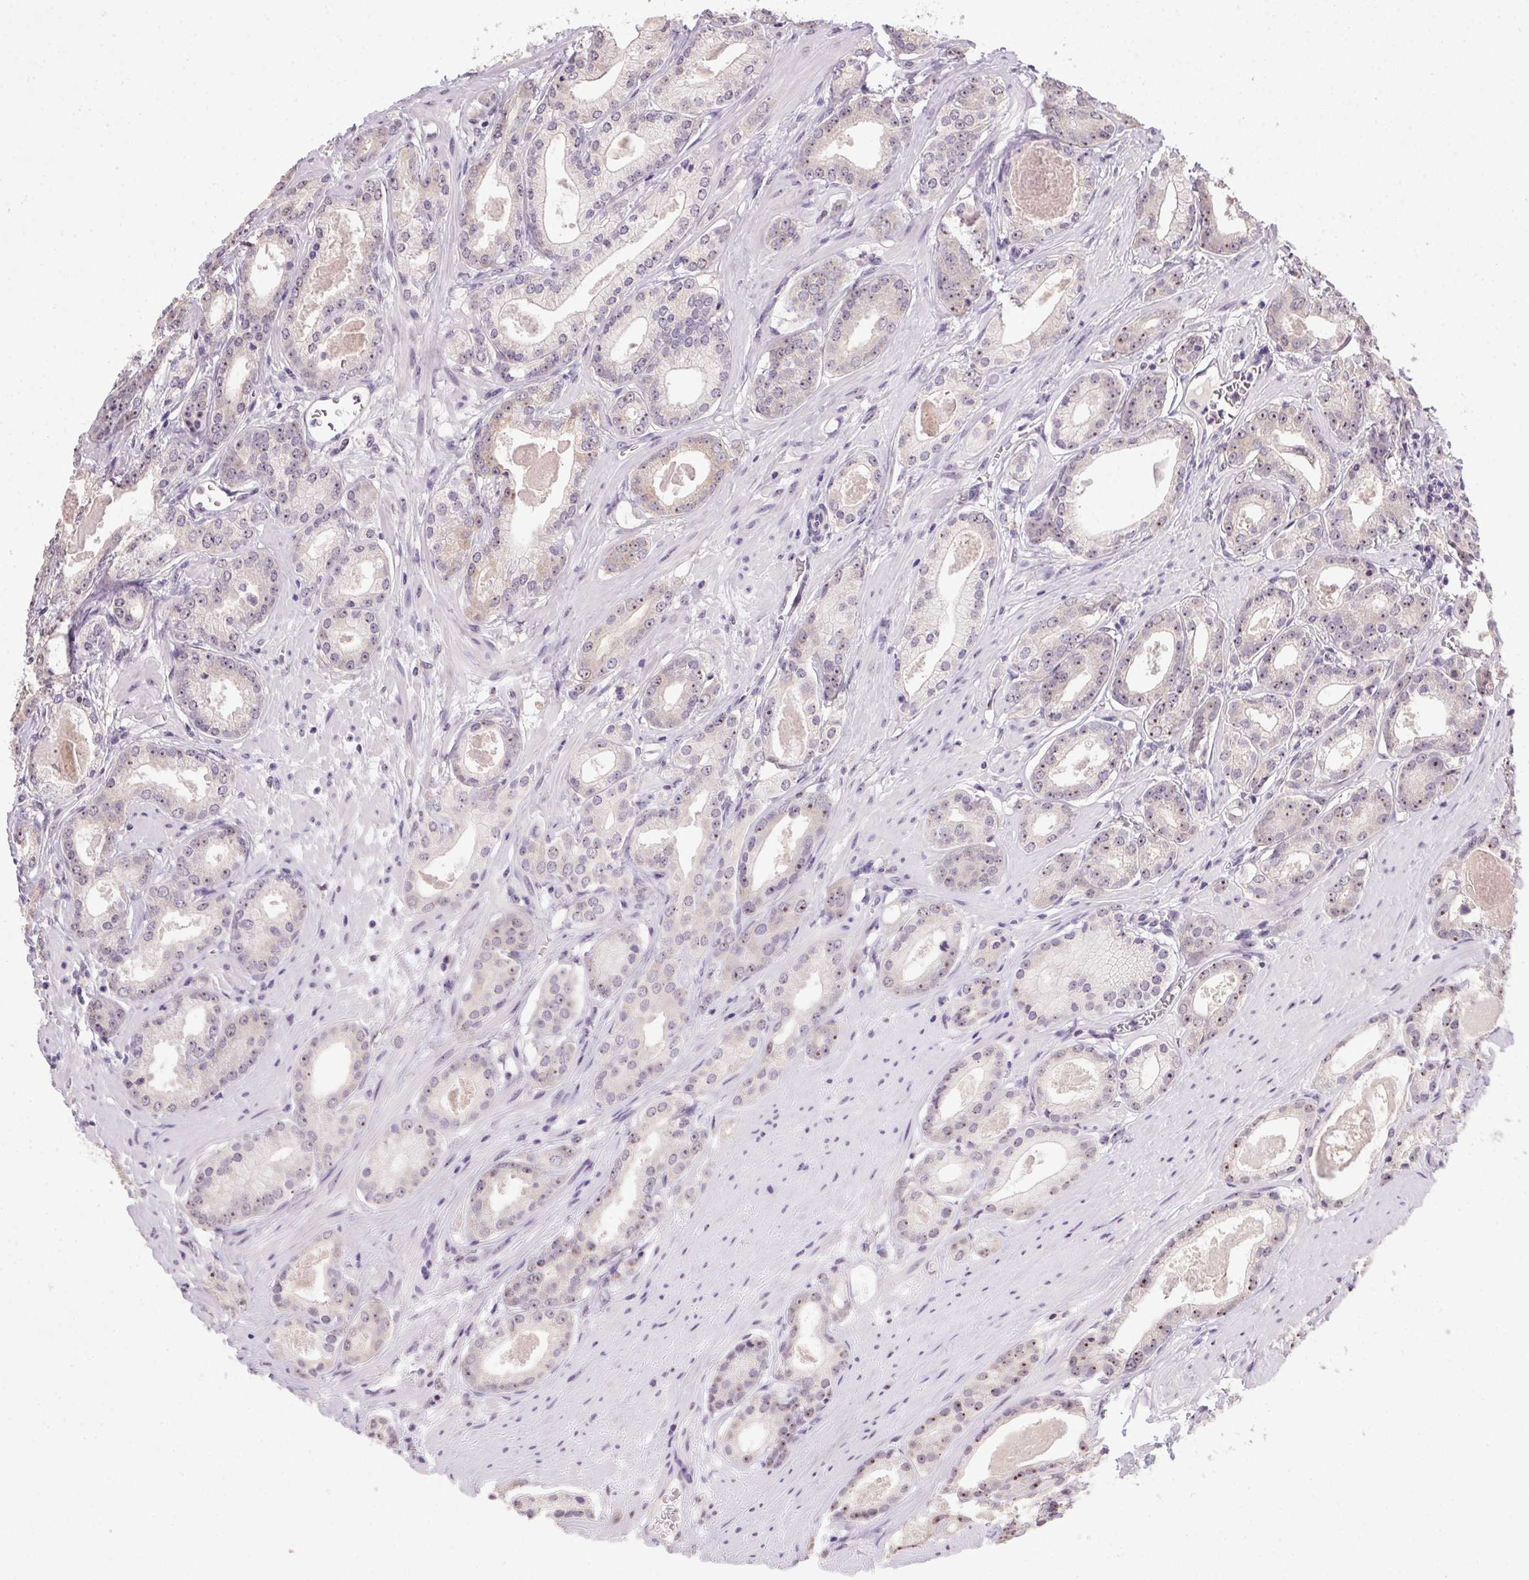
{"staining": {"intensity": "weak", "quantity": "25%-75%", "location": "nuclear"}, "tissue": "prostate cancer", "cell_type": "Tumor cells", "image_type": "cancer", "snomed": [{"axis": "morphology", "description": "Adenocarcinoma, NOS"}, {"axis": "morphology", "description": "Adenocarcinoma, Low grade"}, {"axis": "topography", "description": "Prostate"}], "caption": "Immunohistochemical staining of human prostate cancer (adenocarcinoma (low-grade)) exhibits low levels of weak nuclear positivity in approximately 25%-75% of tumor cells.", "gene": "BATF2", "patient": {"sex": "male", "age": 64}}